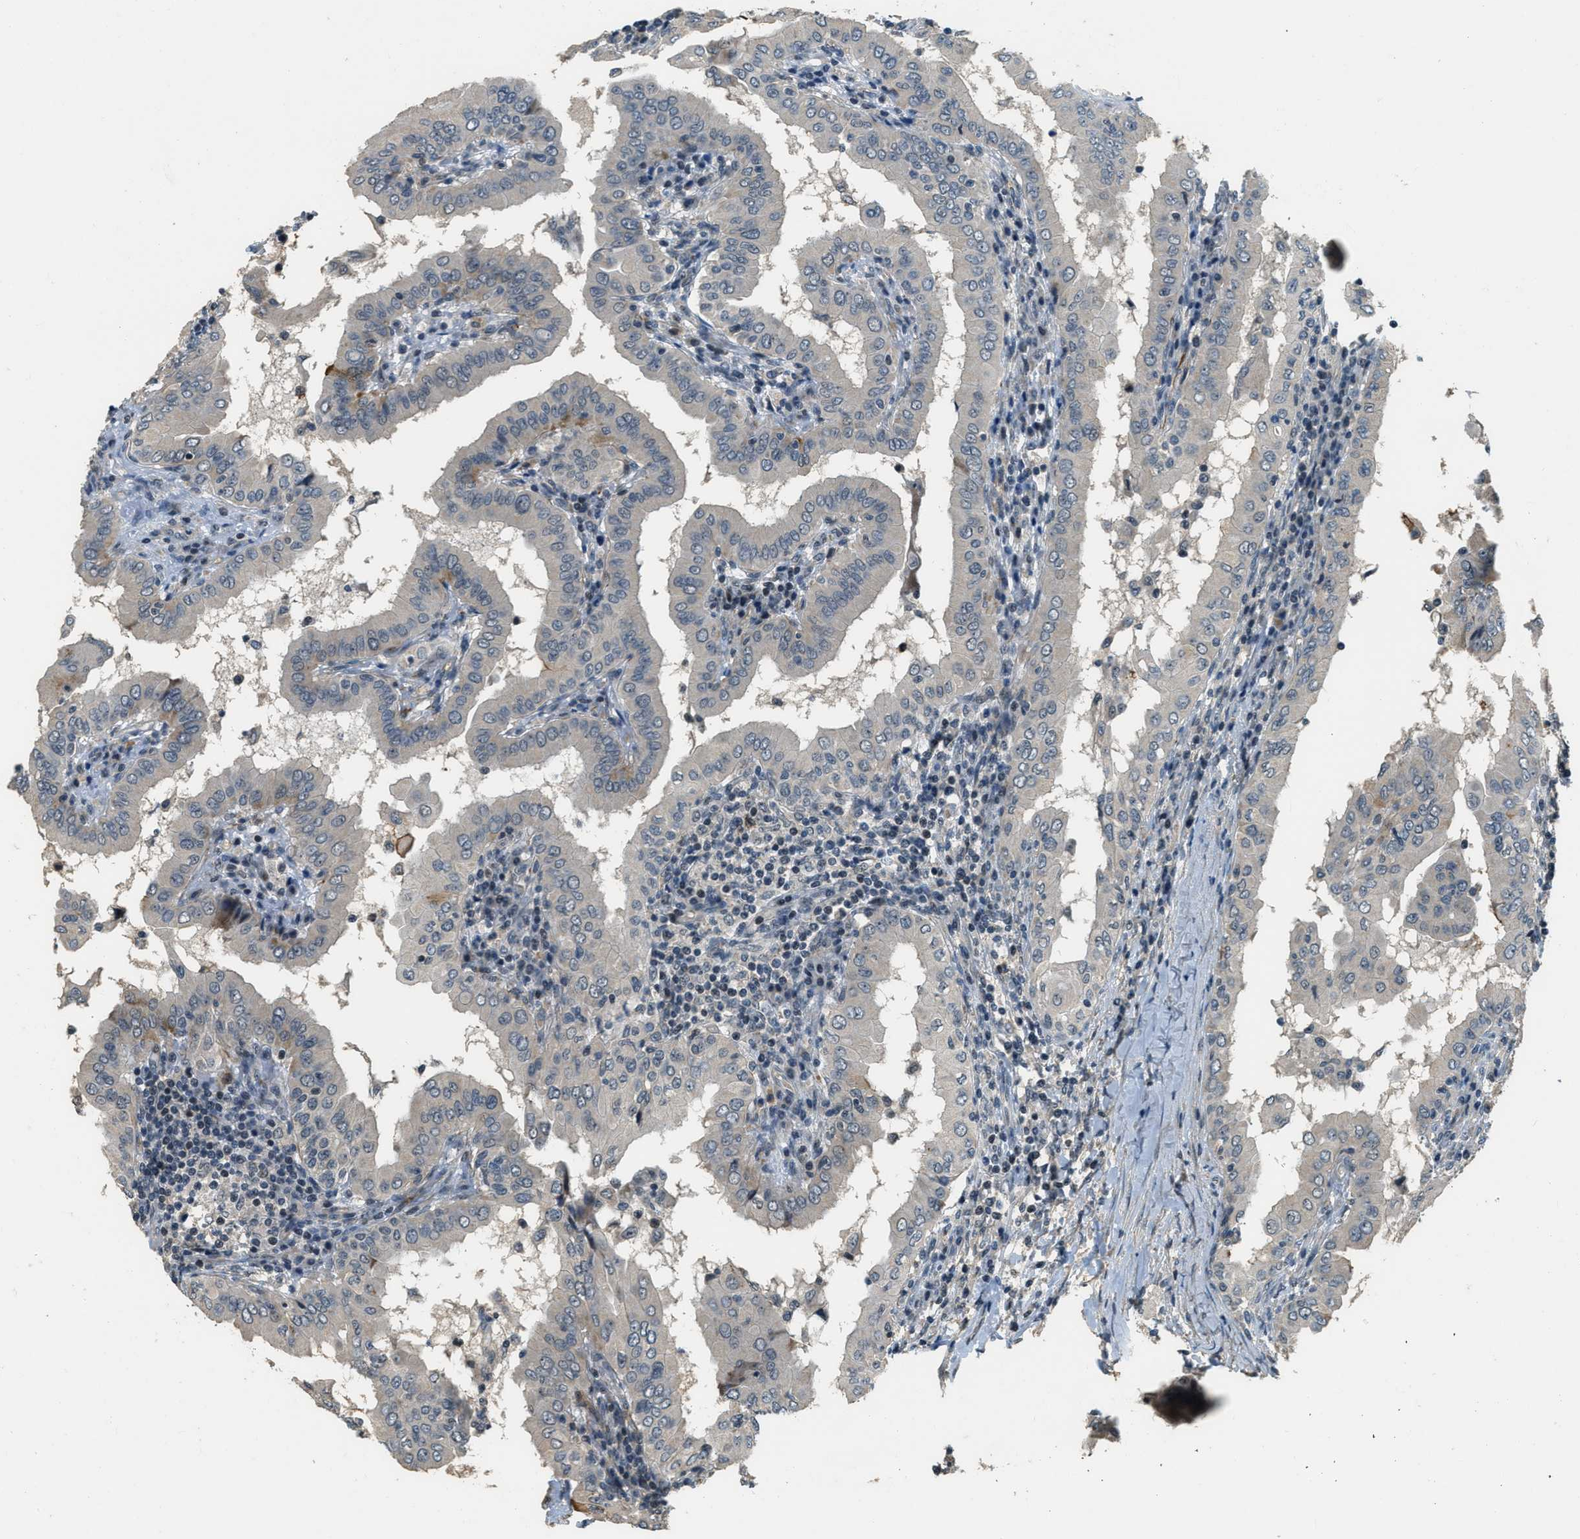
{"staining": {"intensity": "negative", "quantity": "none", "location": "none"}, "tissue": "thyroid cancer", "cell_type": "Tumor cells", "image_type": "cancer", "snomed": [{"axis": "morphology", "description": "Papillary adenocarcinoma, NOS"}, {"axis": "topography", "description": "Thyroid gland"}], "caption": "Human thyroid cancer (papillary adenocarcinoma) stained for a protein using immunohistochemistry (IHC) displays no expression in tumor cells.", "gene": "MED21", "patient": {"sex": "male", "age": 33}}